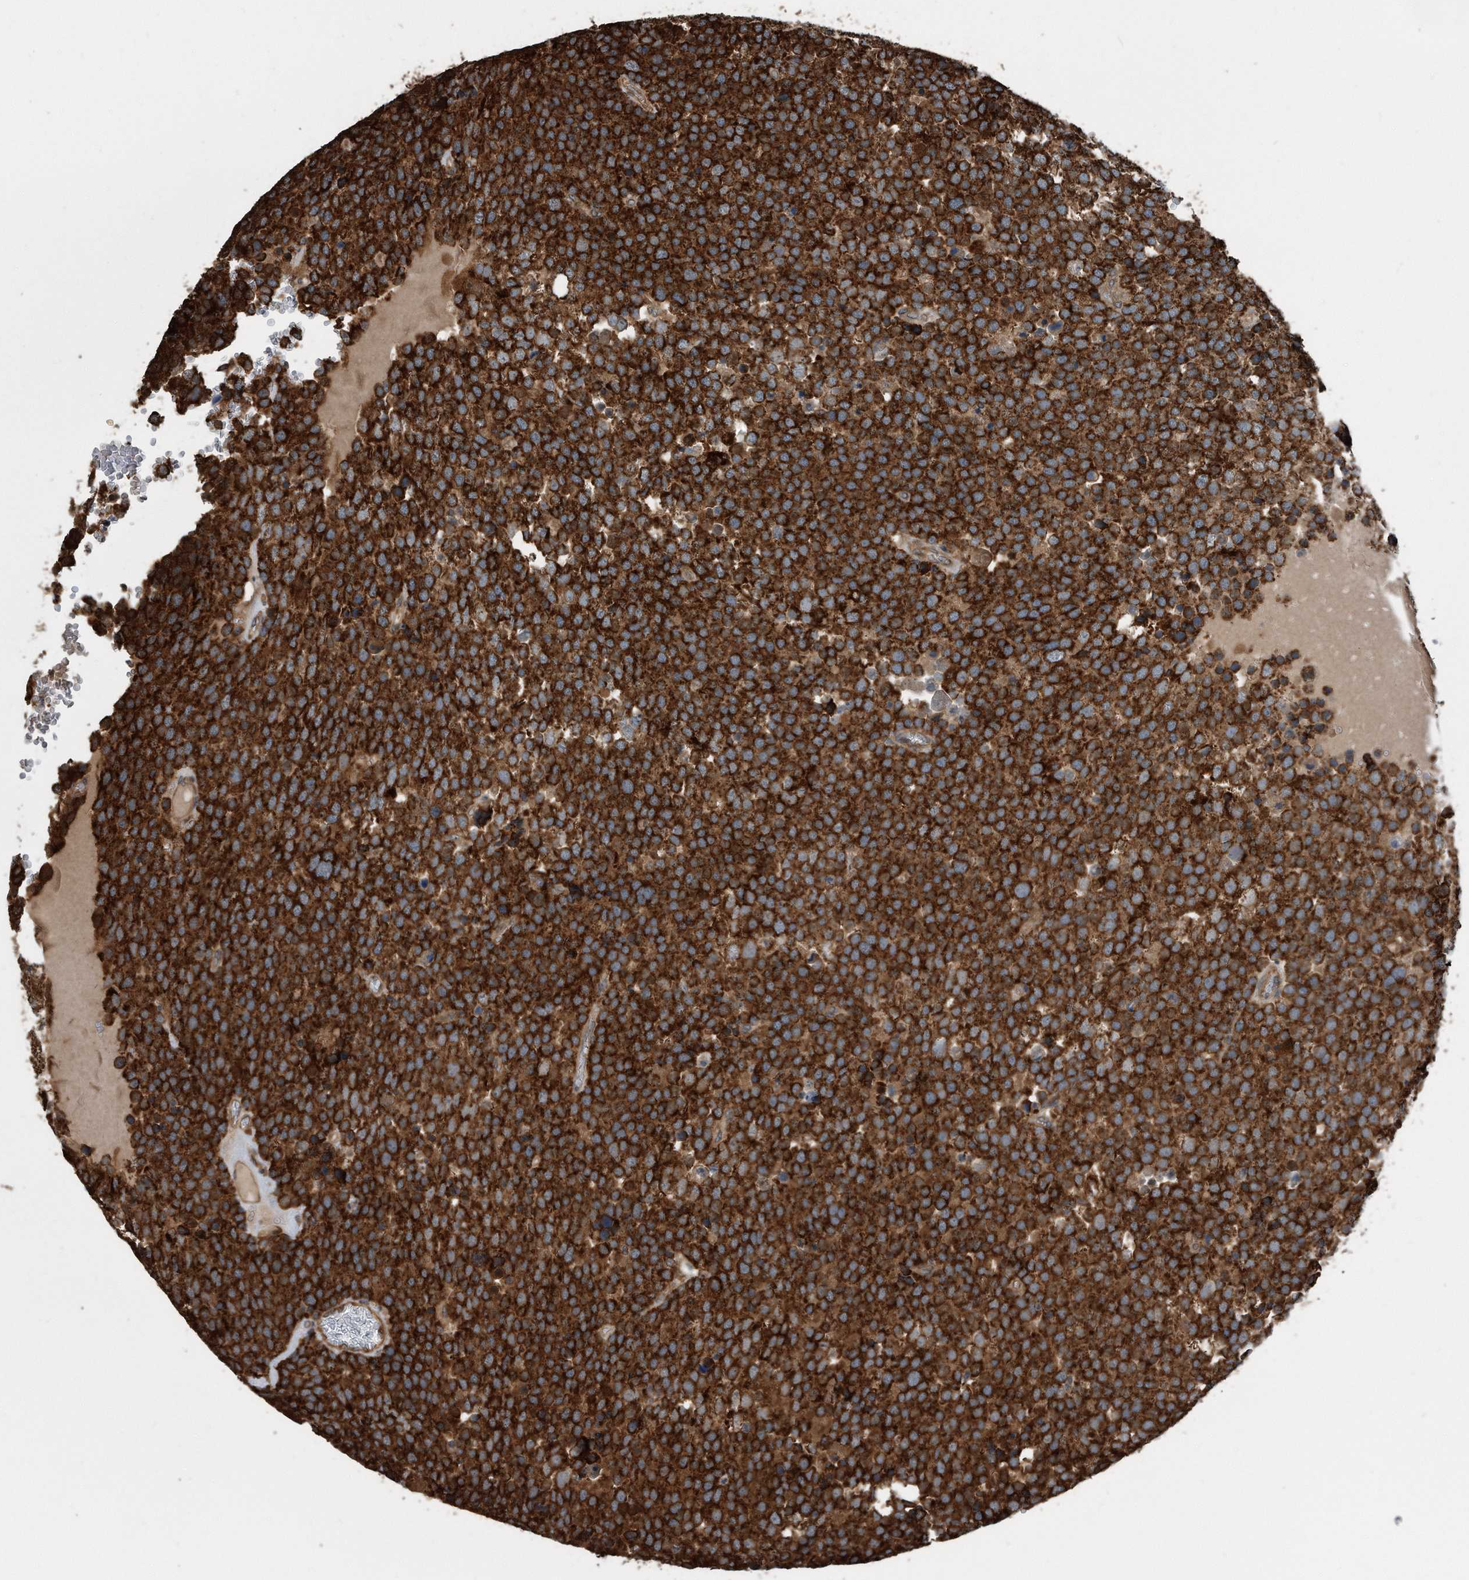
{"staining": {"intensity": "strong", "quantity": ">75%", "location": "cytoplasmic/membranous"}, "tissue": "testis cancer", "cell_type": "Tumor cells", "image_type": "cancer", "snomed": [{"axis": "morphology", "description": "Seminoma, NOS"}, {"axis": "topography", "description": "Testis"}], "caption": "Immunohistochemical staining of testis cancer displays strong cytoplasmic/membranous protein expression in about >75% of tumor cells.", "gene": "FAM136A", "patient": {"sex": "male", "age": 71}}